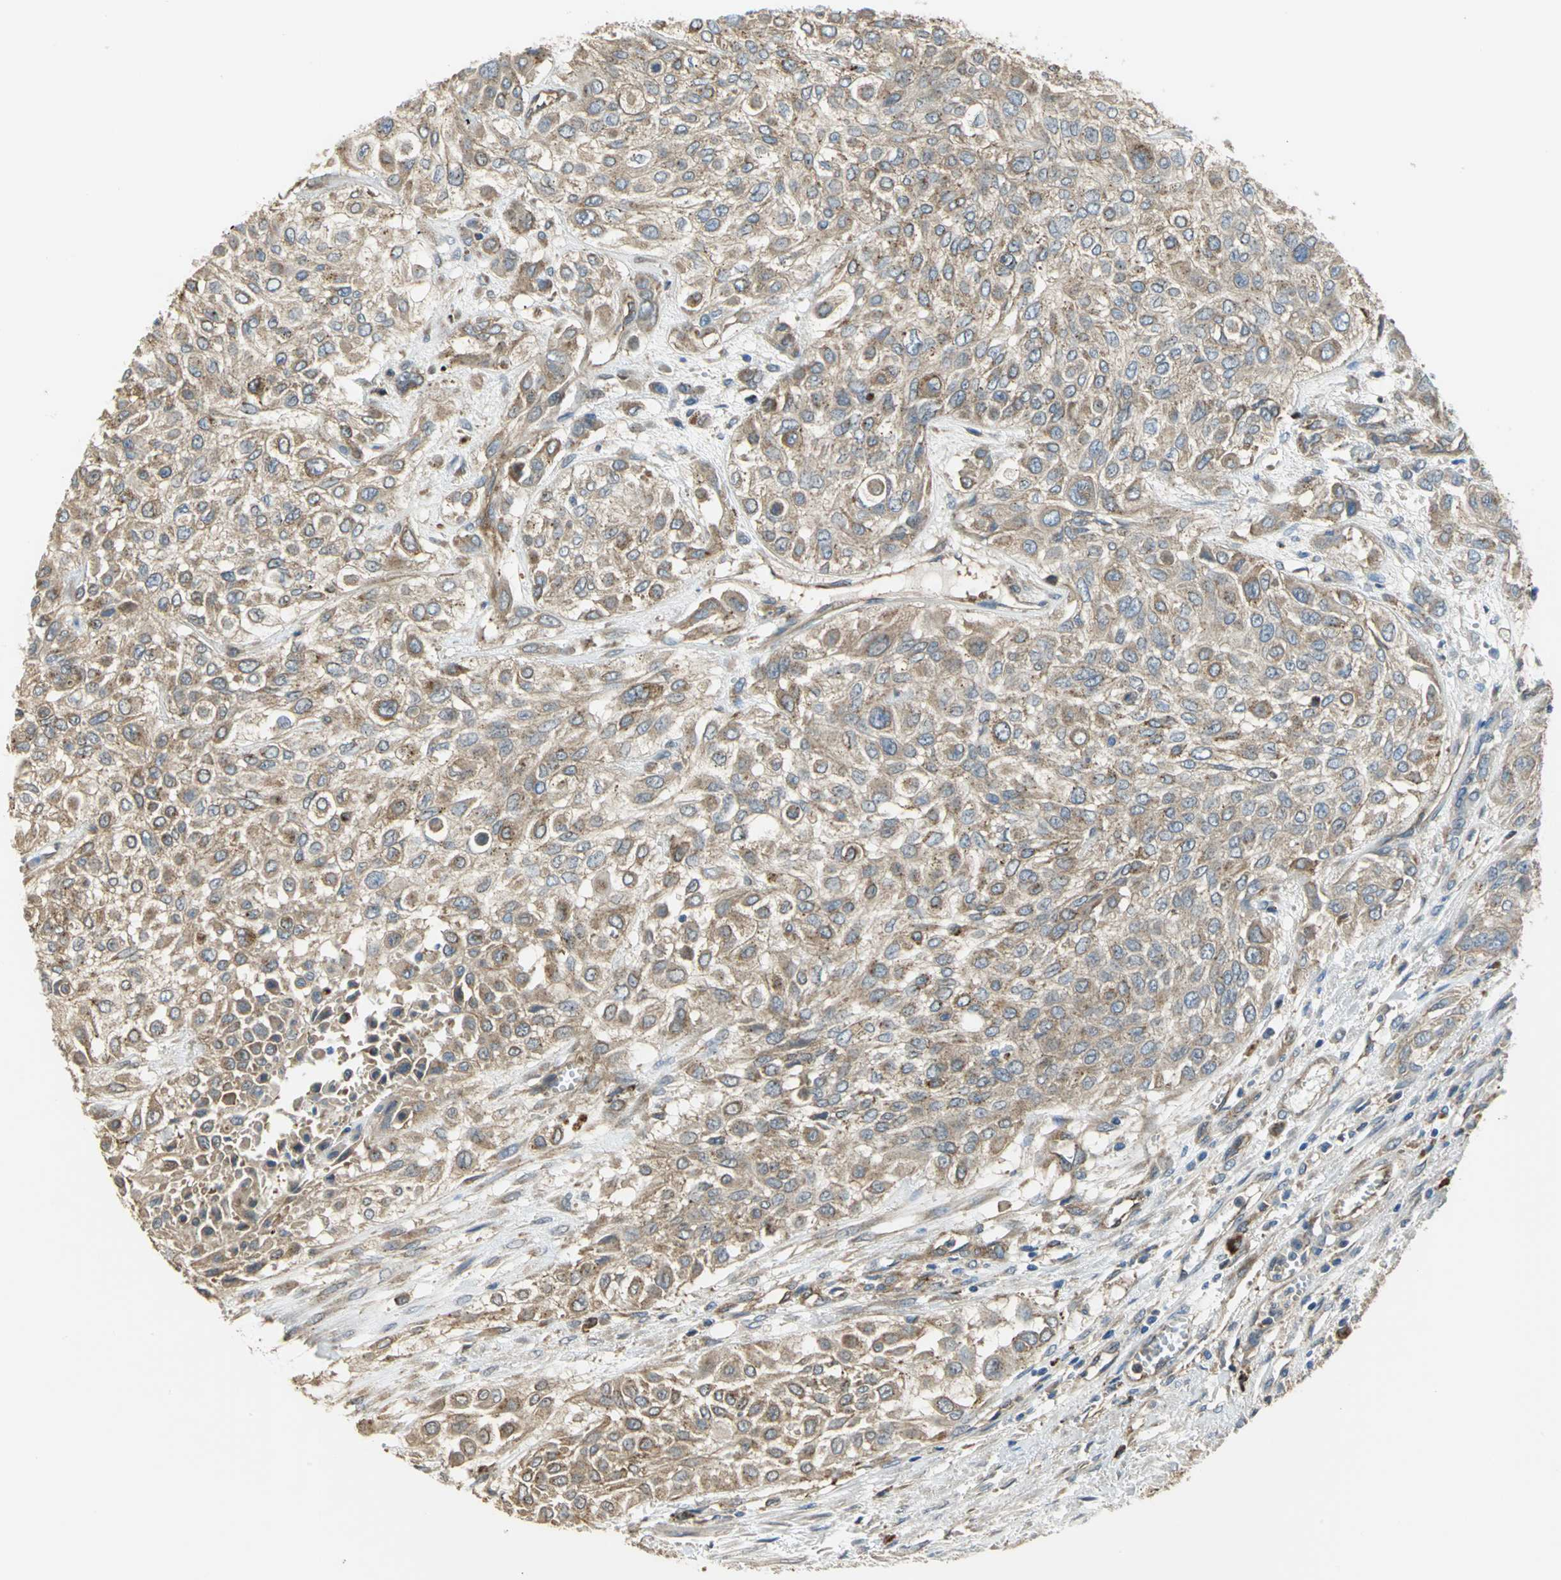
{"staining": {"intensity": "moderate", "quantity": ">75%", "location": "cytoplasmic/membranous"}, "tissue": "urothelial cancer", "cell_type": "Tumor cells", "image_type": "cancer", "snomed": [{"axis": "morphology", "description": "Urothelial carcinoma, High grade"}, {"axis": "topography", "description": "Urinary bladder"}], "caption": "Immunohistochemistry staining of urothelial cancer, which shows medium levels of moderate cytoplasmic/membranous positivity in approximately >75% of tumor cells indicating moderate cytoplasmic/membranous protein positivity. The staining was performed using DAB (brown) for protein detection and nuclei were counterstained in hematoxylin (blue).", "gene": "DIAPH2", "patient": {"sex": "male", "age": 57}}